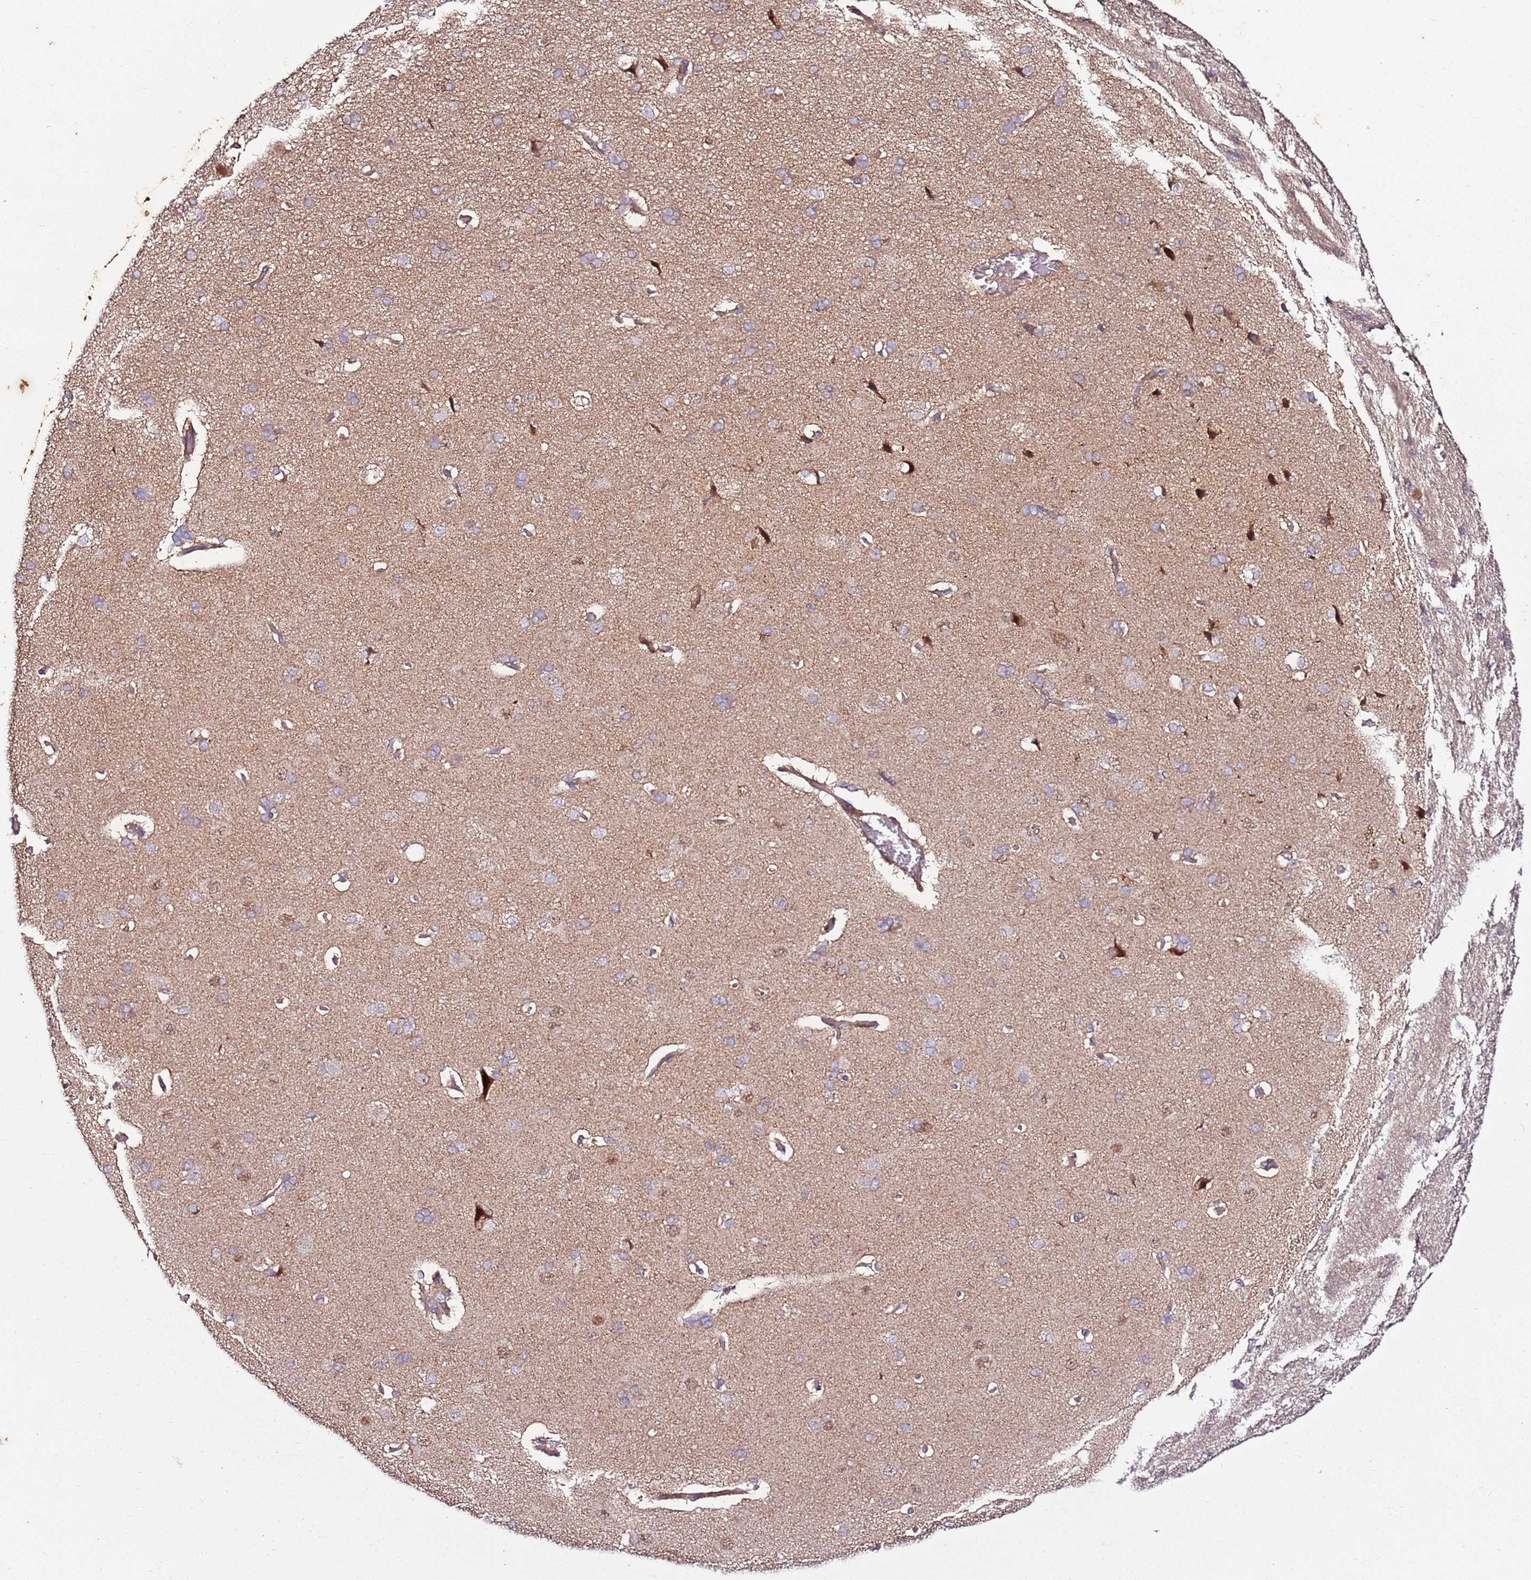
{"staining": {"intensity": "moderate", "quantity": "25%-75%", "location": "cytoplasmic/membranous"}, "tissue": "cerebral cortex", "cell_type": "Endothelial cells", "image_type": "normal", "snomed": [{"axis": "morphology", "description": "Normal tissue, NOS"}, {"axis": "topography", "description": "Cerebral cortex"}], "caption": "Immunohistochemistry (IHC) (DAB (3,3'-diaminobenzidine)) staining of normal cerebral cortex shows moderate cytoplasmic/membranous protein staining in about 25%-75% of endothelial cells.", "gene": "KRTAP21", "patient": {"sex": "male", "age": 62}}